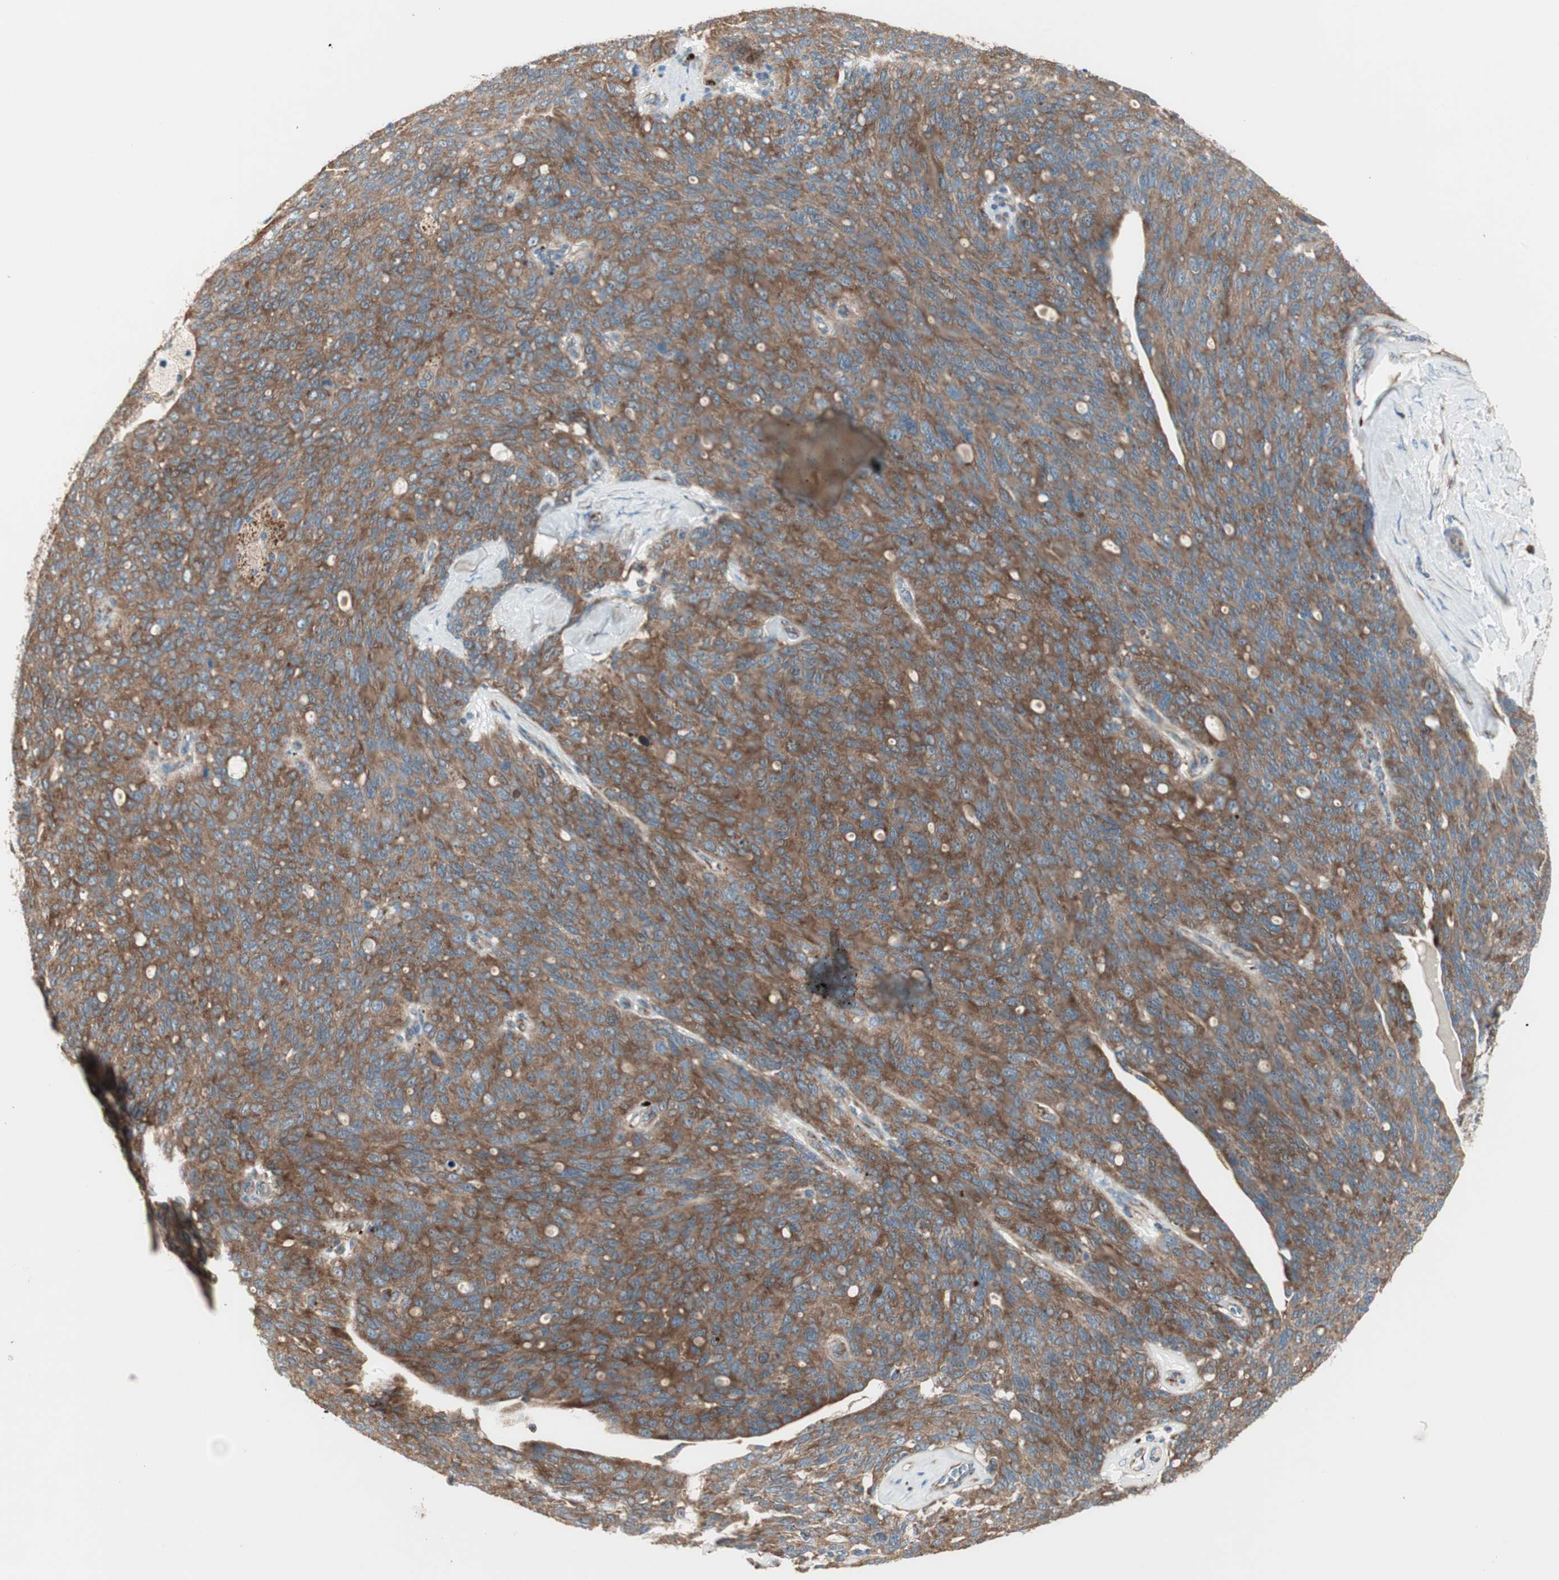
{"staining": {"intensity": "moderate", "quantity": ">75%", "location": "cytoplasmic/membranous"}, "tissue": "ovarian cancer", "cell_type": "Tumor cells", "image_type": "cancer", "snomed": [{"axis": "morphology", "description": "Carcinoma, endometroid"}, {"axis": "topography", "description": "Ovary"}], "caption": "Immunohistochemistry (DAB (3,3'-diaminobenzidine)) staining of ovarian endometroid carcinoma demonstrates moderate cytoplasmic/membranous protein staining in about >75% of tumor cells. (DAB (3,3'-diaminobenzidine) IHC, brown staining for protein, blue staining for nuclei).", "gene": "RPL23", "patient": {"sex": "female", "age": 60}}